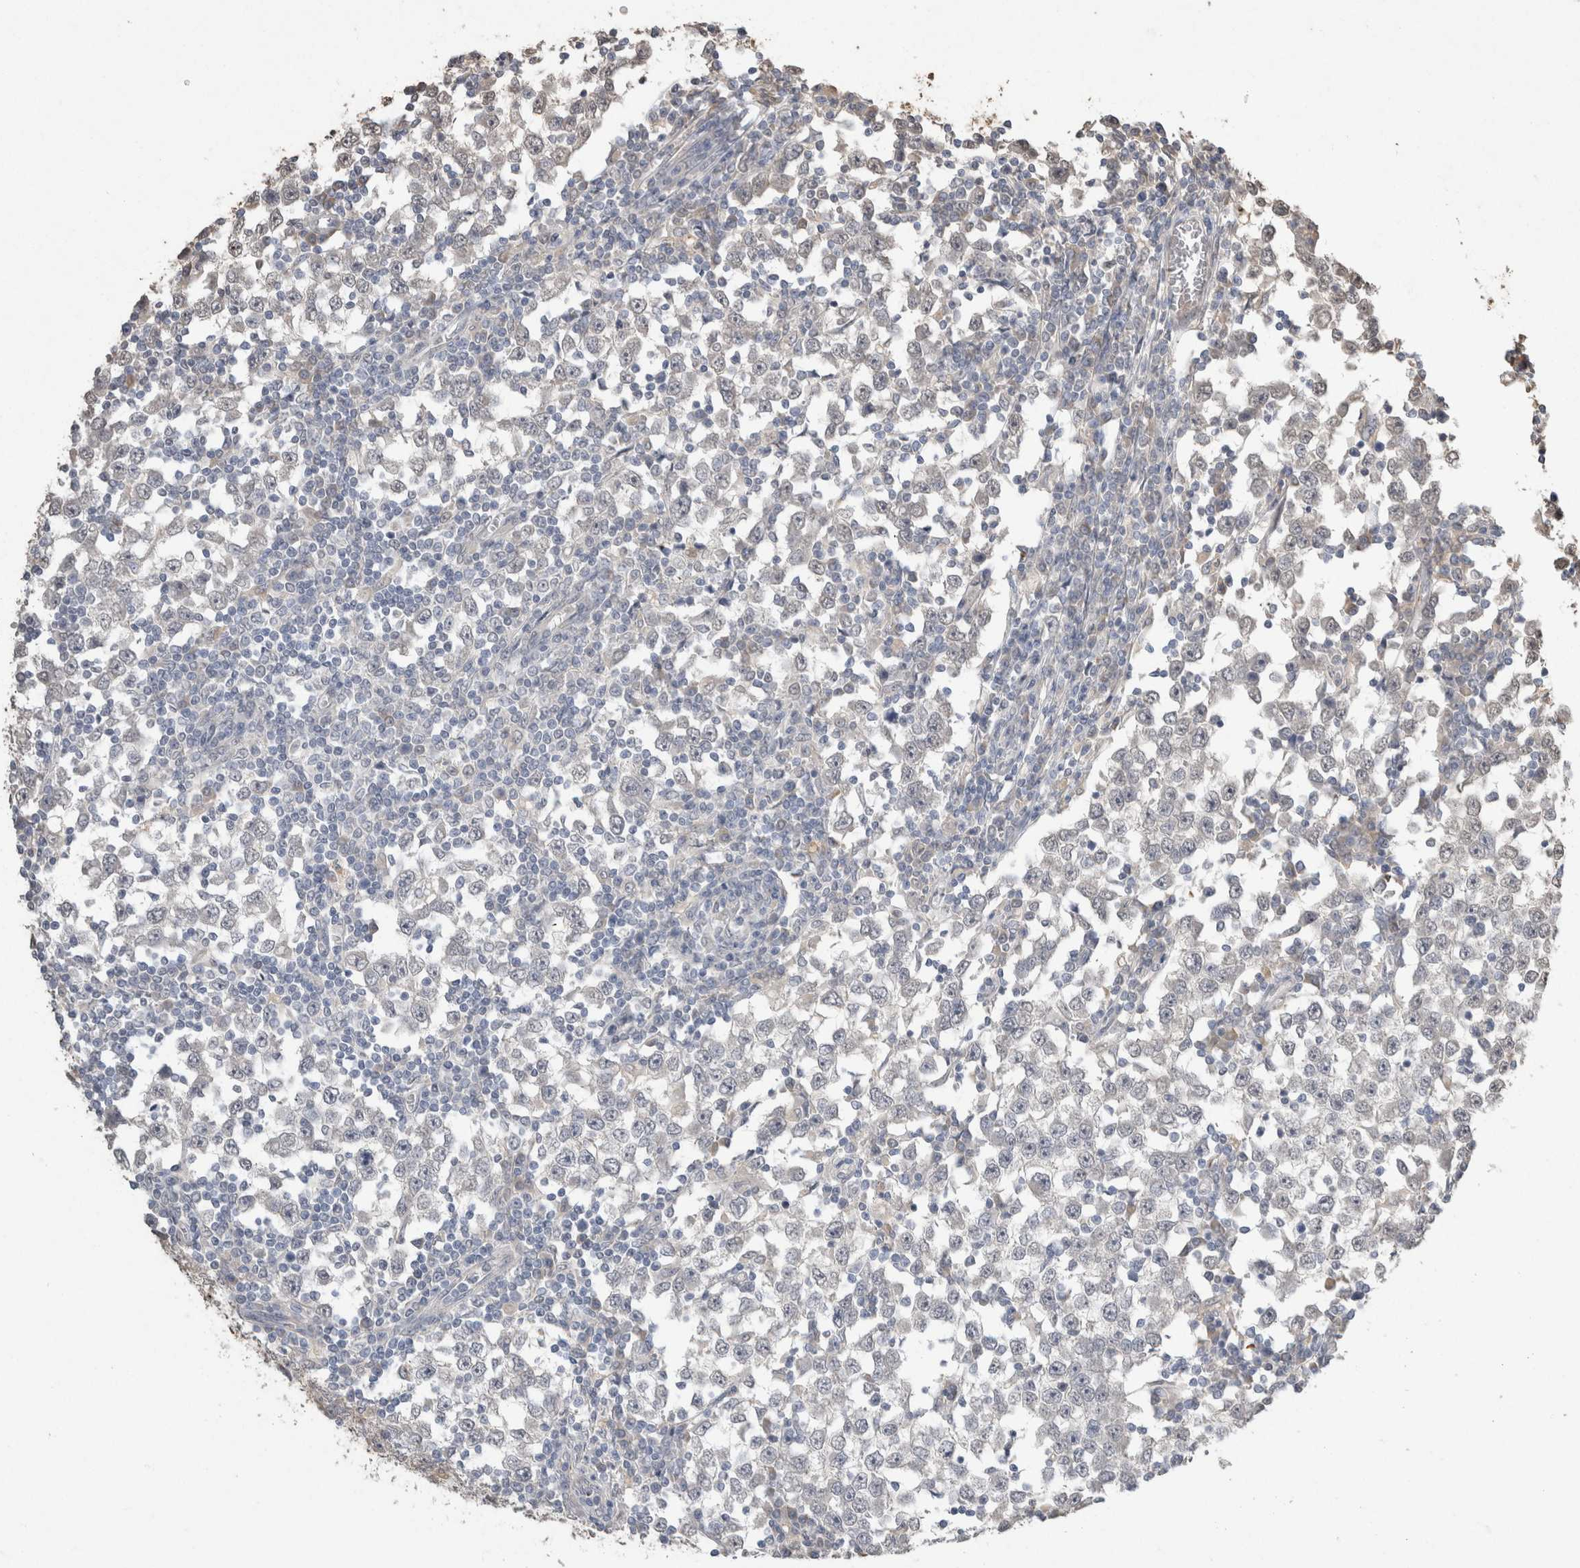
{"staining": {"intensity": "negative", "quantity": "none", "location": "none"}, "tissue": "testis cancer", "cell_type": "Tumor cells", "image_type": "cancer", "snomed": [{"axis": "morphology", "description": "Seminoma, NOS"}, {"axis": "topography", "description": "Testis"}], "caption": "Tumor cells are negative for protein expression in human testis seminoma.", "gene": "NAALADL2", "patient": {"sex": "male", "age": 65}}